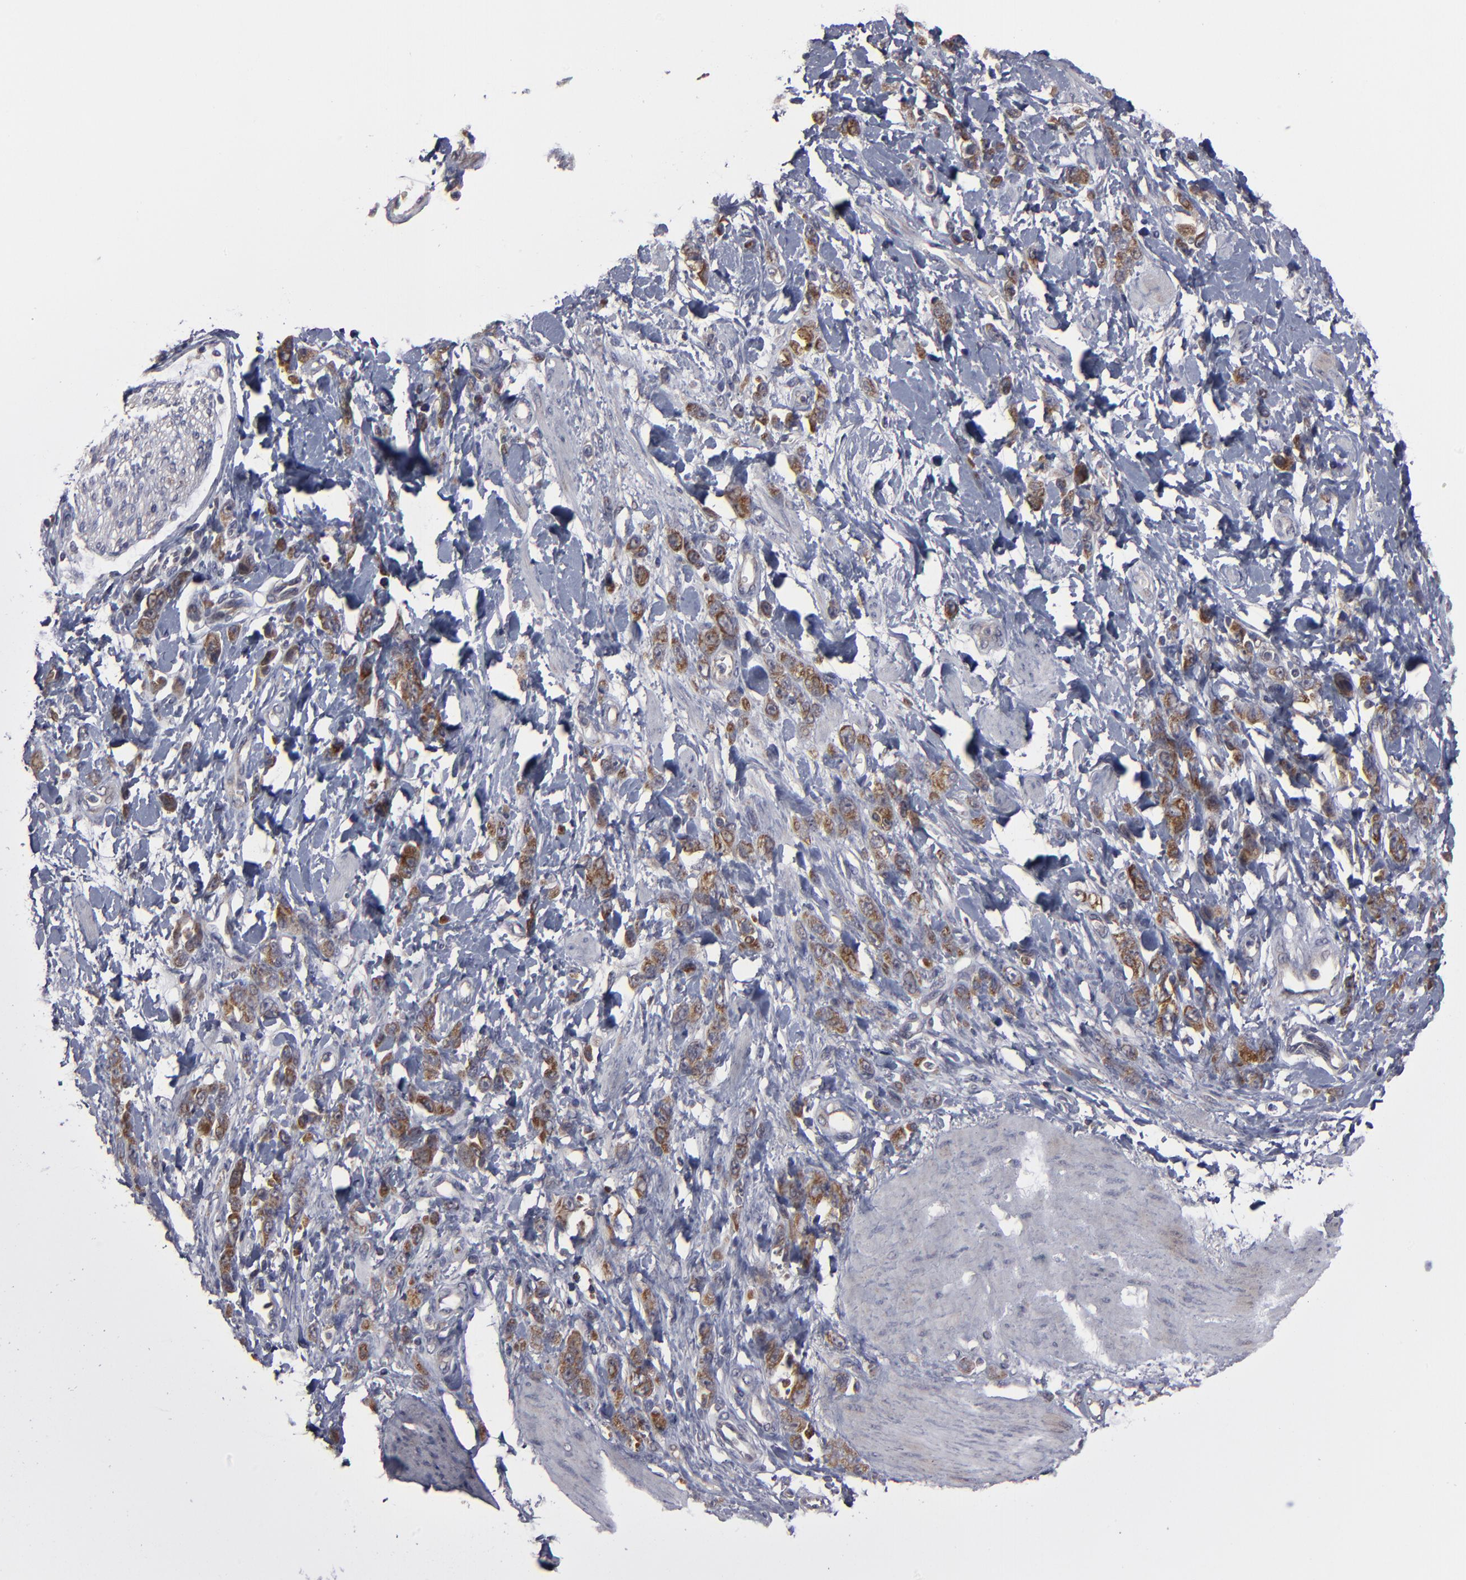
{"staining": {"intensity": "moderate", "quantity": ">75%", "location": "cytoplasmic/membranous"}, "tissue": "stomach cancer", "cell_type": "Tumor cells", "image_type": "cancer", "snomed": [{"axis": "morphology", "description": "Normal tissue, NOS"}, {"axis": "morphology", "description": "Adenocarcinoma, NOS"}, {"axis": "topography", "description": "Stomach"}], "caption": "Immunohistochemical staining of stomach cancer (adenocarcinoma) reveals moderate cytoplasmic/membranous protein staining in about >75% of tumor cells.", "gene": "GLCCI1", "patient": {"sex": "male", "age": 82}}